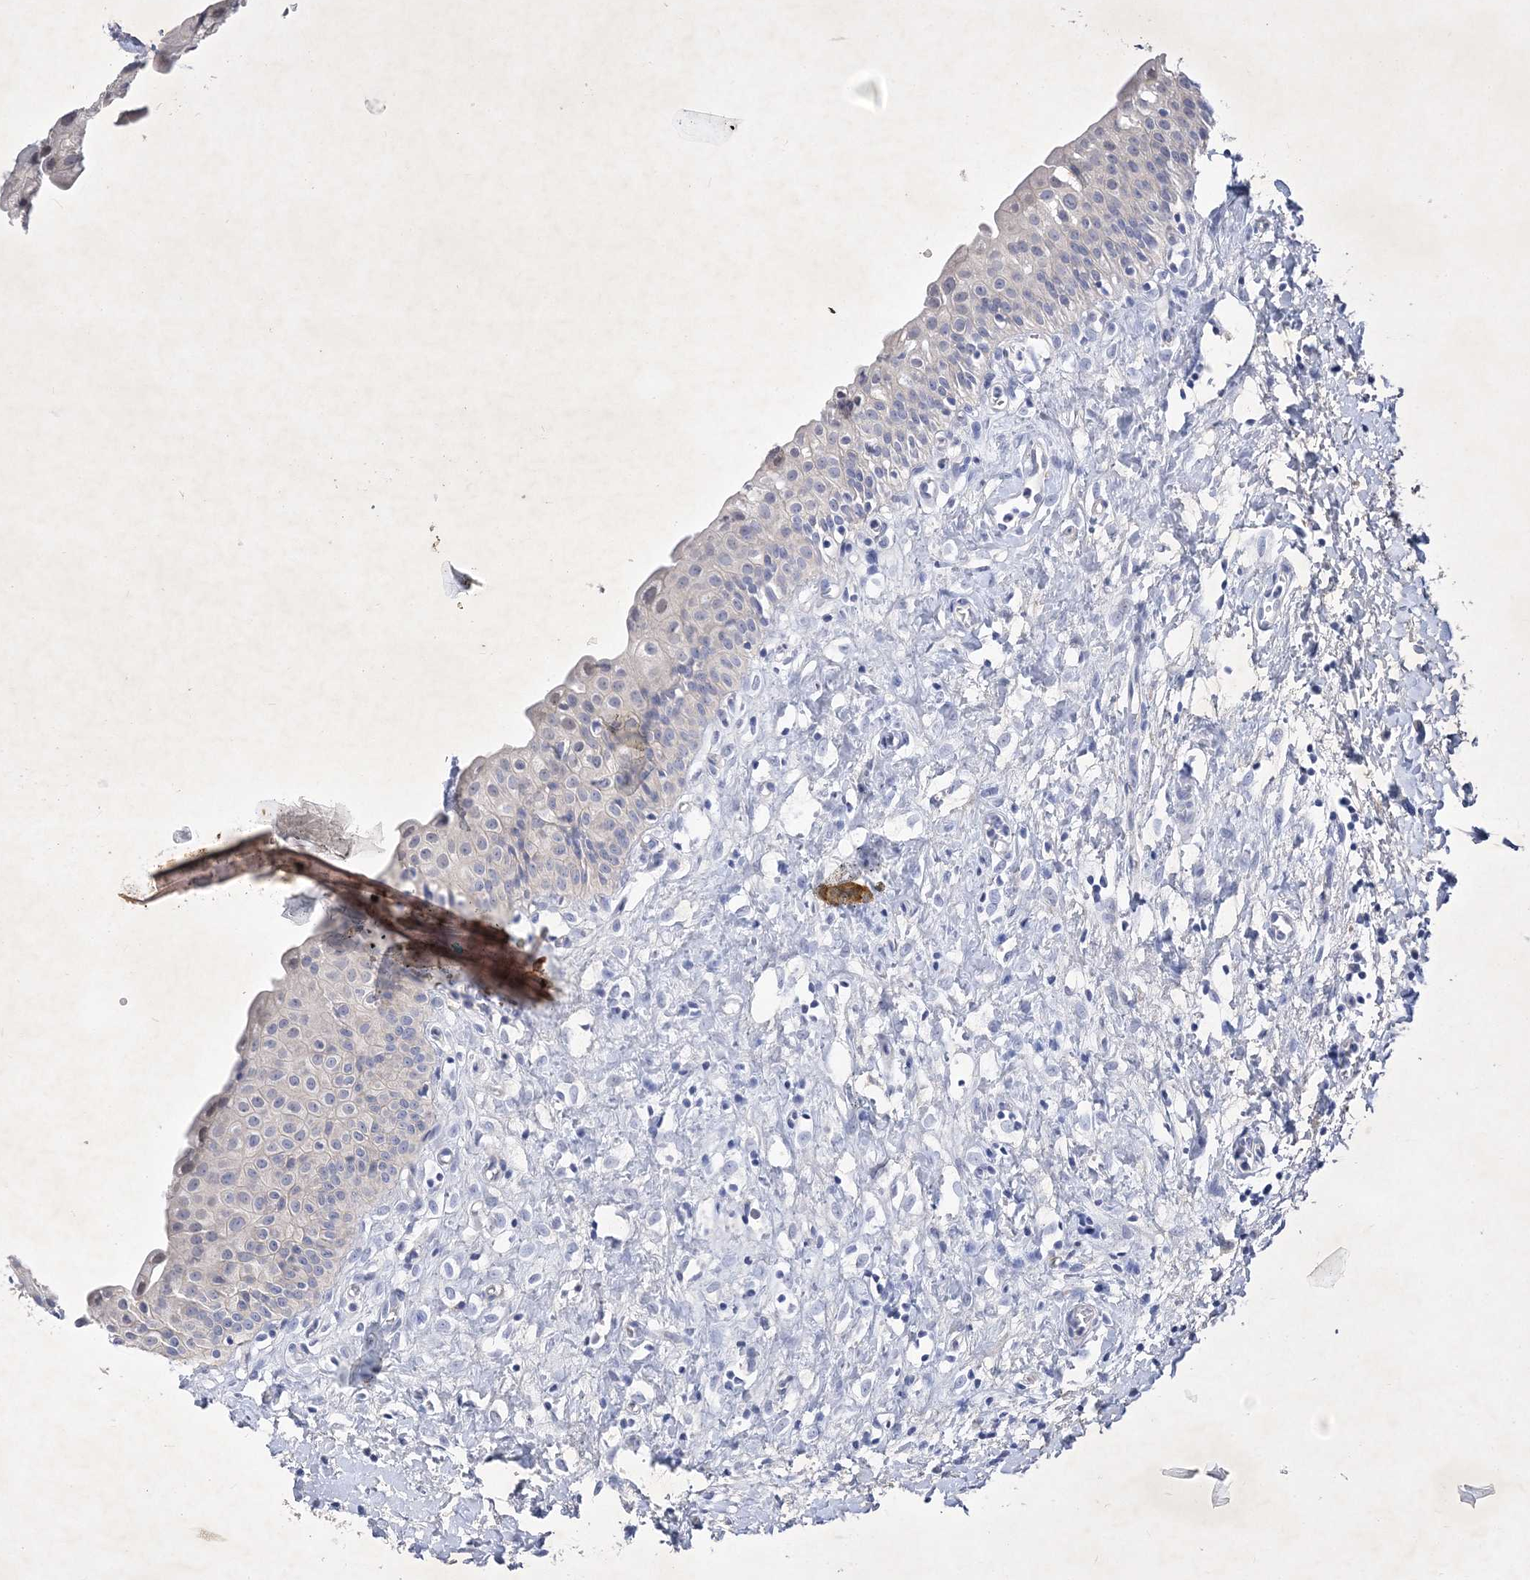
{"staining": {"intensity": "negative", "quantity": "none", "location": "none"}, "tissue": "urinary bladder", "cell_type": "Urothelial cells", "image_type": "normal", "snomed": [{"axis": "morphology", "description": "Normal tissue, NOS"}, {"axis": "topography", "description": "Urinary bladder"}], "caption": "This is a histopathology image of immunohistochemistry (IHC) staining of benign urinary bladder, which shows no staining in urothelial cells.", "gene": "GPN1", "patient": {"sex": "male", "age": 51}}